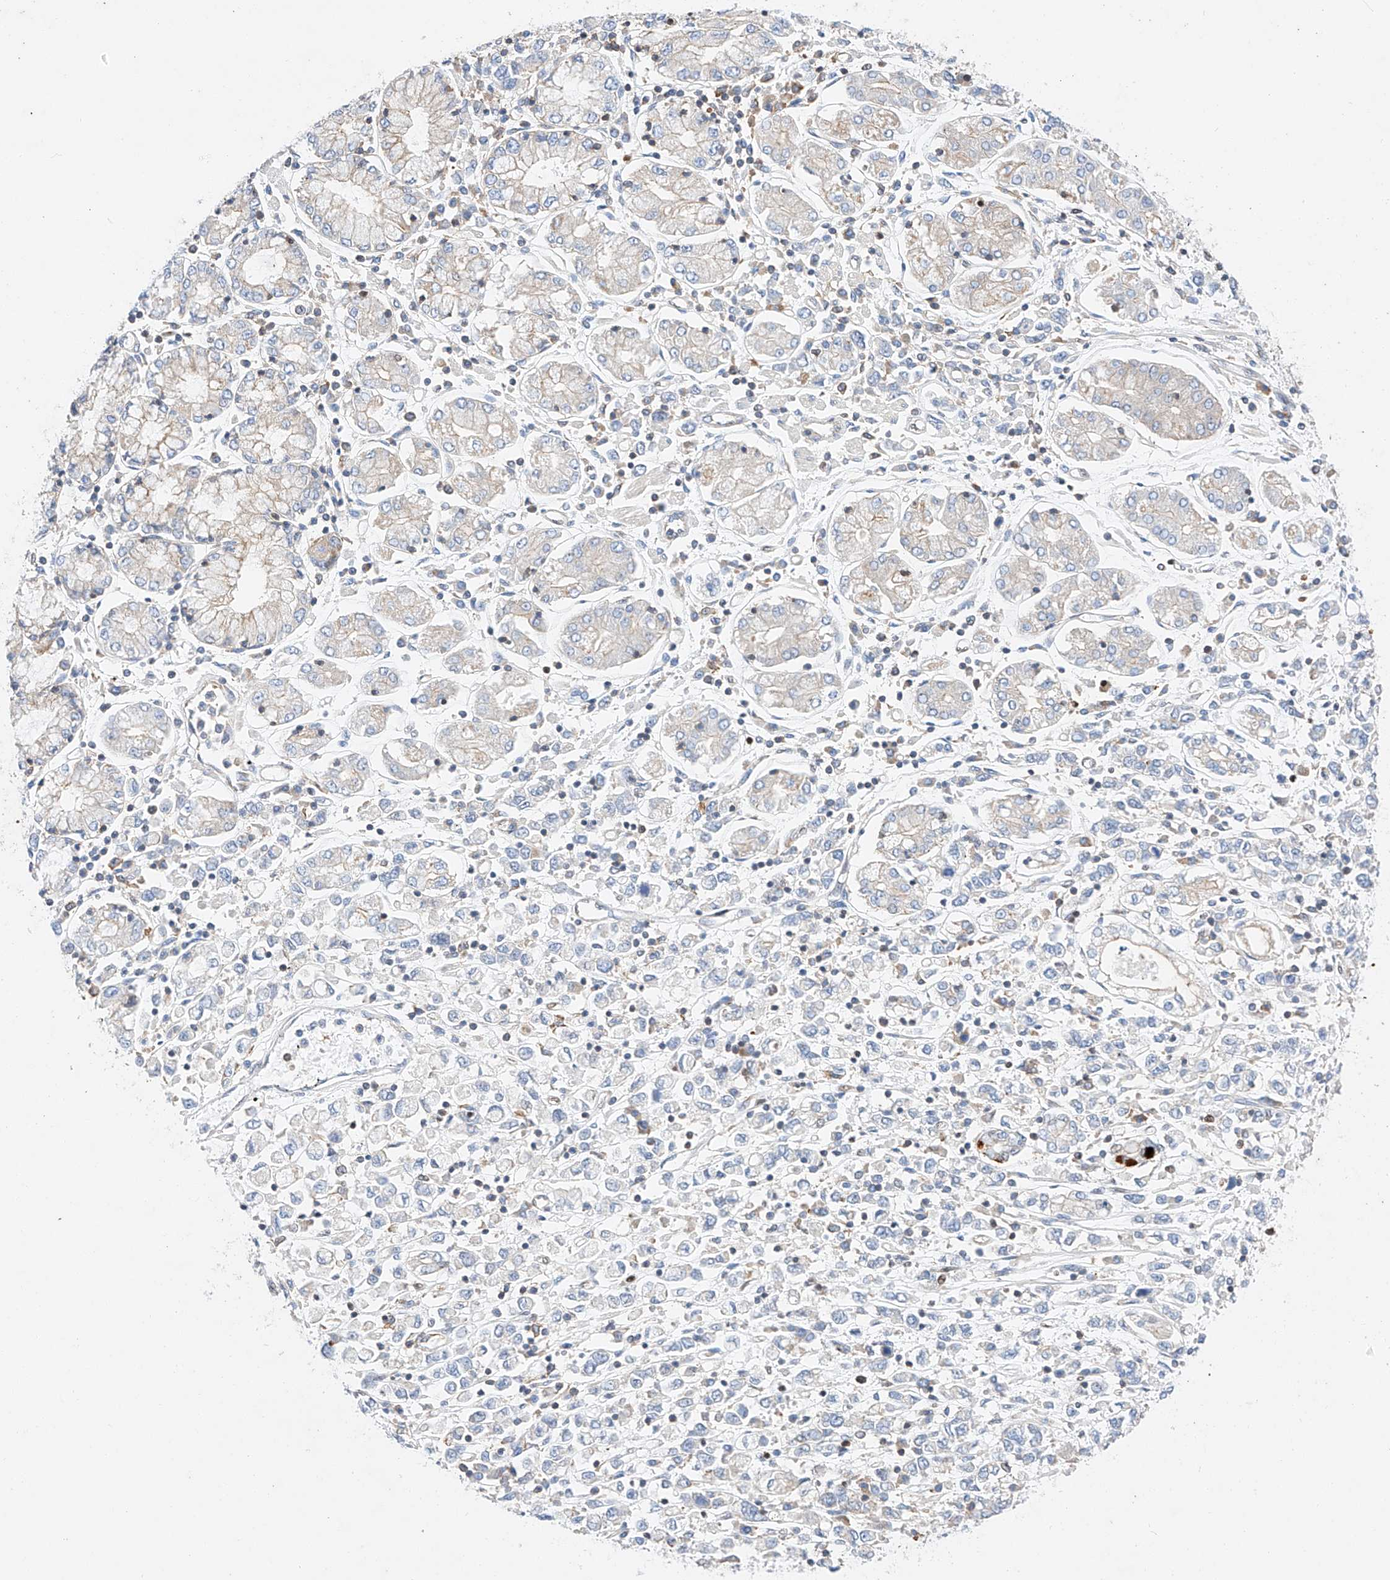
{"staining": {"intensity": "negative", "quantity": "none", "location": "none"}, "tissue": "stomach cancer", "cell_type": "Tumor cells", "image_type": "cancer", "snomed": [{"axis": "morphology", "description": "Adenocarcinoma, NOS"}, {"axis": "topography", "description": "Stomach"}], "caption": "This is a photomicrograph of immunohistochemistry staining of stomach cancer (adenocarcinoma), which shows no staining in tumor cells. The staining was performed using DAB (3,3'-diaminobenzidine) to visualize the protein expression in brown, while the nuclei were stained in blue with hematoxylin (Magnification: 20x).", "gene": "HDAC9", "patient": {"sex": "female", "age": 76}}